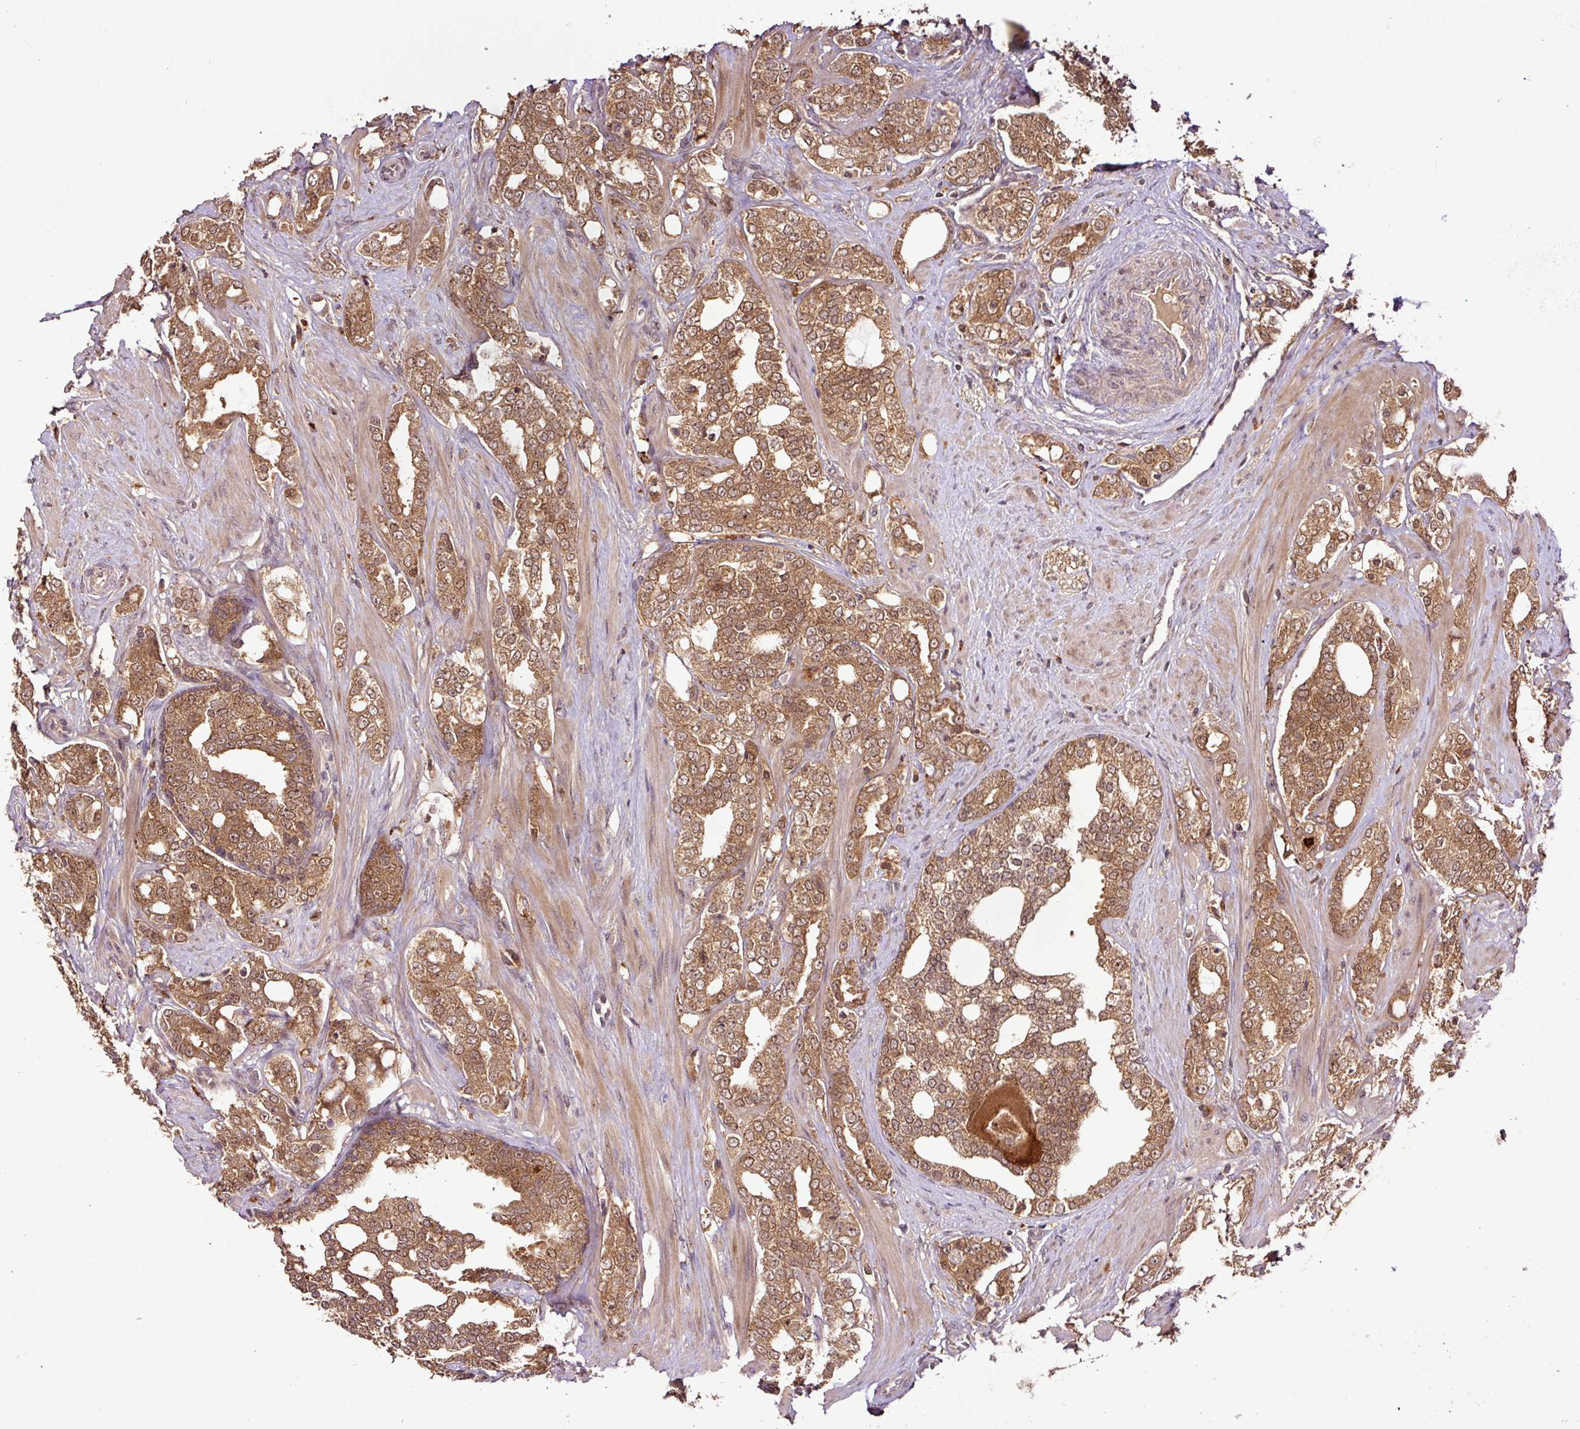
{"staining": {"intensity": "moderate", "quantity": ">75%", "location": "cytoplasmic/membranous,nuclear"}, "tissue": "prostate cancer", "cell_type": "Tumor cells", "image_type": "cancer", "snomed": [{"axis": "morphology", "description": "Adenocarcinoma, High grade"}, {"axis": "topography", "description": "Prostate"}], "caption": "Protein expression analysis of human prostate adenocarcinoma (high-grade) reveals moderate cytoplasmic/membranous and nuclear positivity in about >75% of tumor cells.", "gene": "FAIM", "patient": {"sex": "male", "age": 64}}